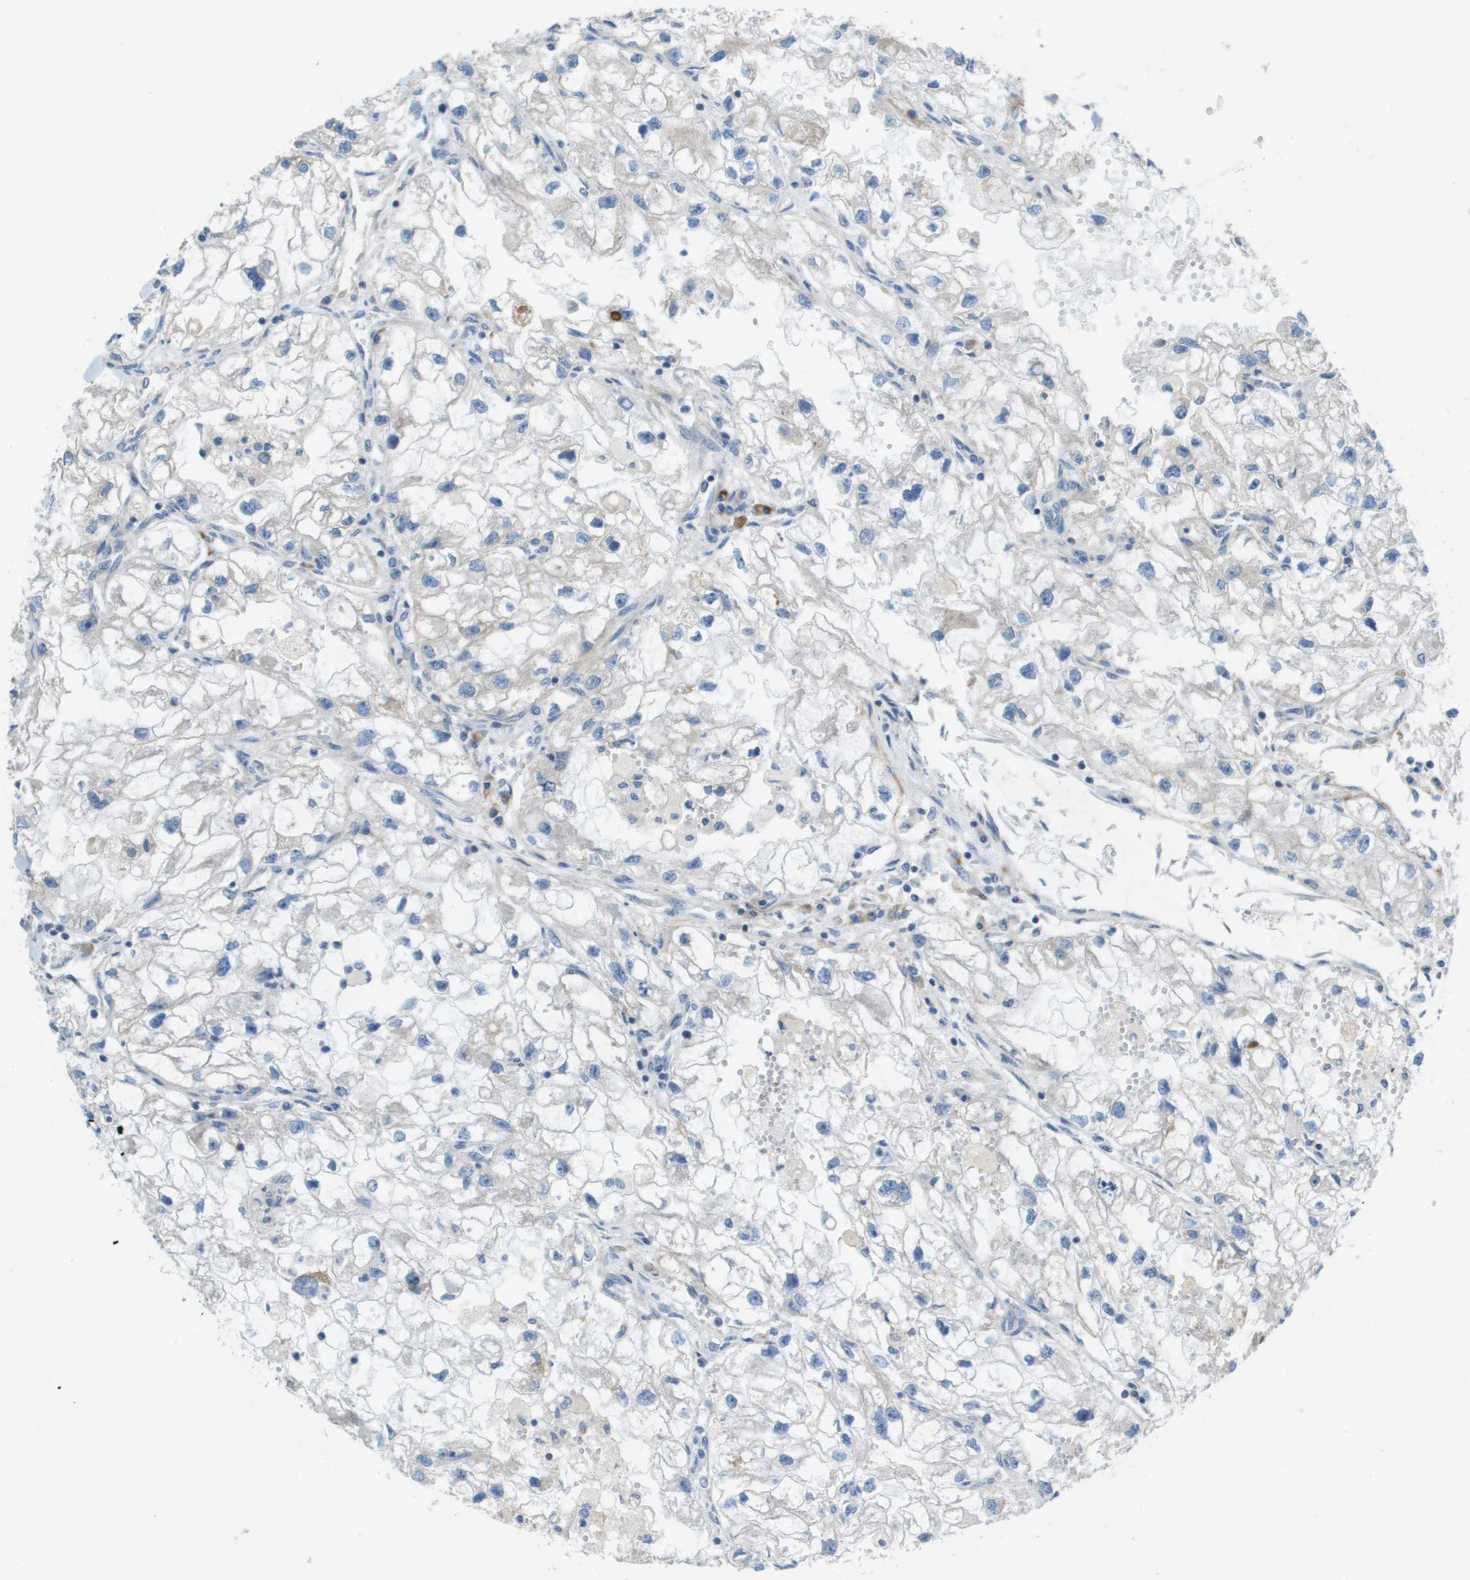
{"staining": {"intensity": "negative", "quantity": "none", "location": "none"}, "tissue": "renal cancer", "cell_type": "Tumor cells", "image_type": "cancer", "snomed": [{"axis": "morphology", "description": "Adenocarcinoma, NOS"}, {"axis": "topography", "description": "Kidney"}], "caption": "Tumor cells show no significant expression in renal cancer (adenocarcinoma).", "gene": "GALNT6", "patient": {"sex": "female", "age": 70}}